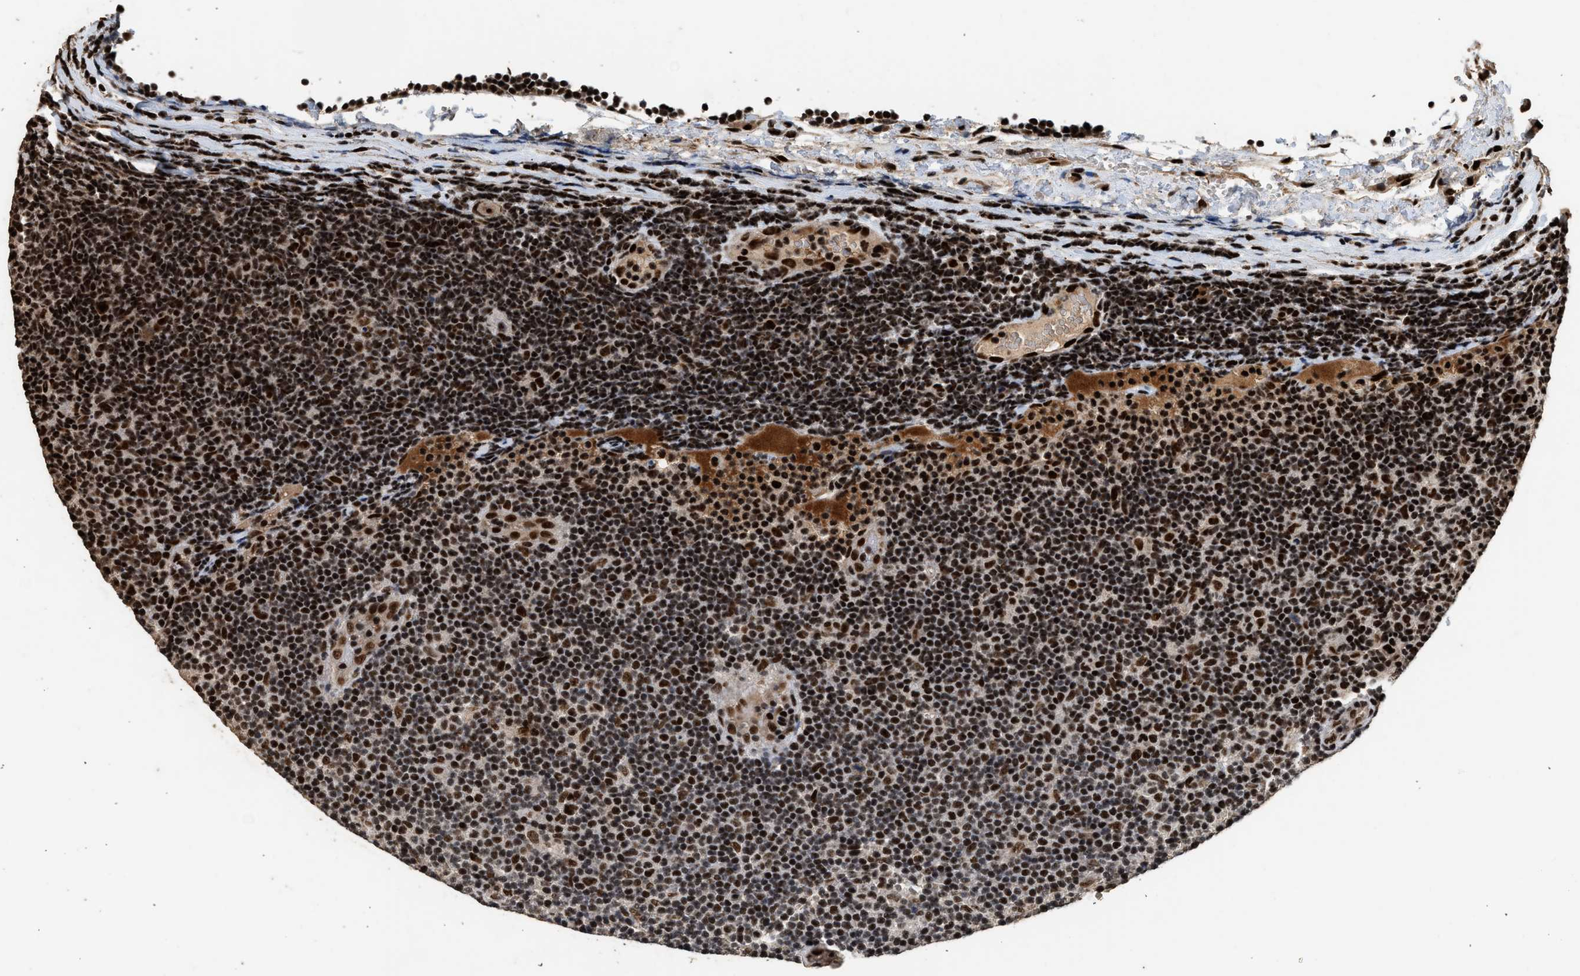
{"staining": {"intensity": "strong", "quantity": "25%-75%", "location": "nuclear"}, "tissue": "lymphoma", "cell_type": "Tumor cells", "image_type": "cancer", "snomed": [{"axis": "morphology", "description": "Malignant lymphoma, non-Hodgkin's type, Low grade"}, {"axis": "topography", "description": "Lymph node"}], "caption": "This is a micrograph of IHC staining of malignant lymphoma, non-Hodgkin's type (low-grade), which shows strong positivity in the nuclear of tumor cells.", "gene": "PPP4R3B", "patient": {"sex": "male", "age": 83}}